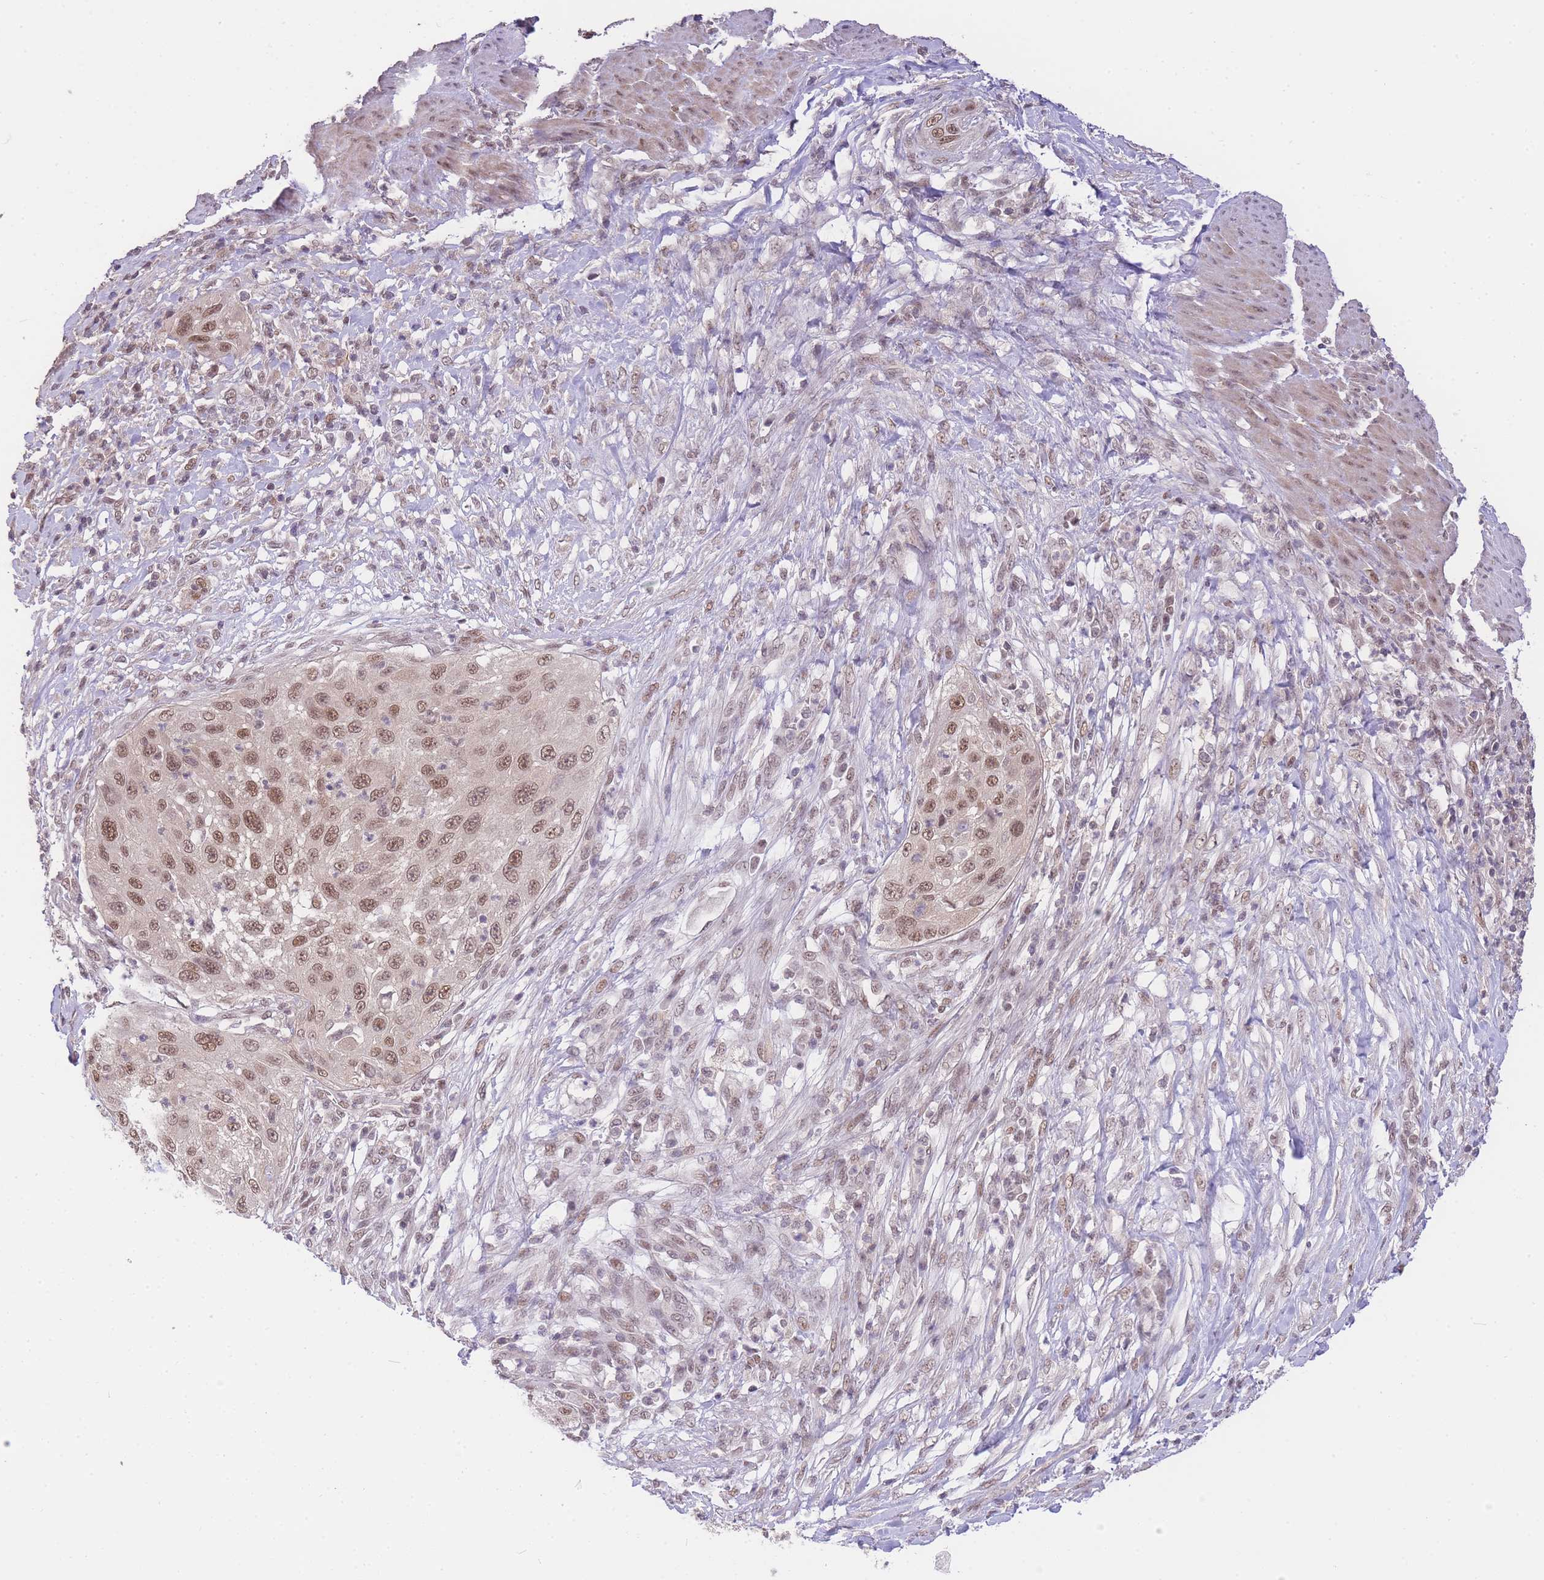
{"staining": {"intensity": "strong", "quantity": ">75%", "location": "nuclear"}, "tissue": "cervical cancer", "cell_type": "Tumor cells", "image_type": "cancer", "snomed": [{"axis": "morphology", "description": "Squamous cell carcinoma, NOS"}, {"axis": "topography", "description": "Cervix"}], "caption": "Protein analysis of cervical squamous cell carcinoma tissue shows strong nuclear staining in approximately >75% of tumor cells. (DAB IHC with brightfield microscopy, high magnification).", "gene": "UBXN7", "patient": {"sex": "female", "age": 42}}